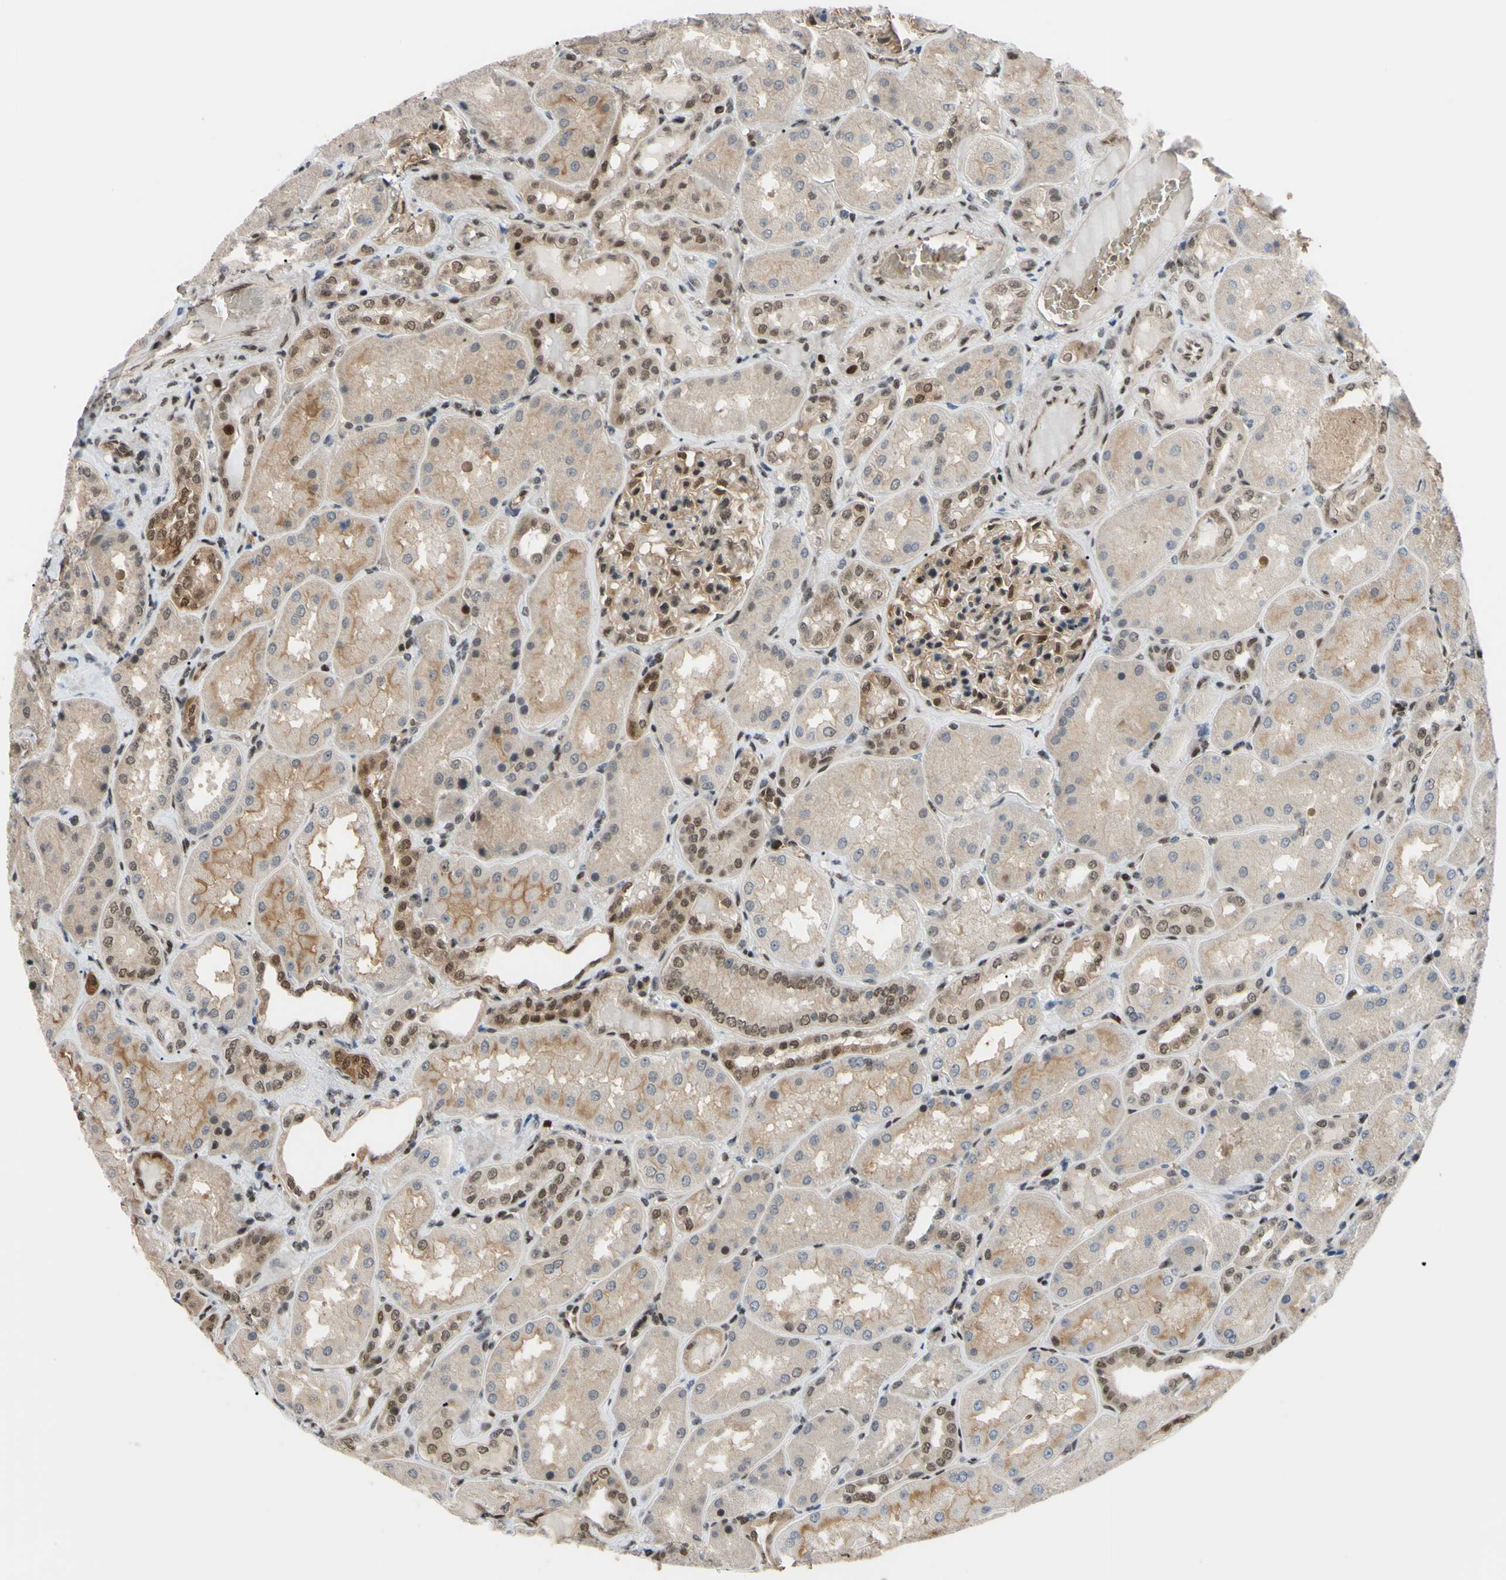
{"staining": {"intensity": "moderate", "quantity": ">75%", "location": "cytoplasmic/membranous,nuclear"}, "tissue": "kidney", "cell_type": "Cells in glomeruli", "image_type": "normal", "snomed": [{"axis": "morphology", "description": "Normal tissue, NOS"}, {"axis": "topography", "description": "Kidney"}], "caption": "A medium amount of moderate cytoplasmic/membranous,nuclear staining is seen in approximately >75% of cells in glomeruli in unremarkable kidney.", "gene": "THAP12", "patient": {"sex": "female", "age": 56}}